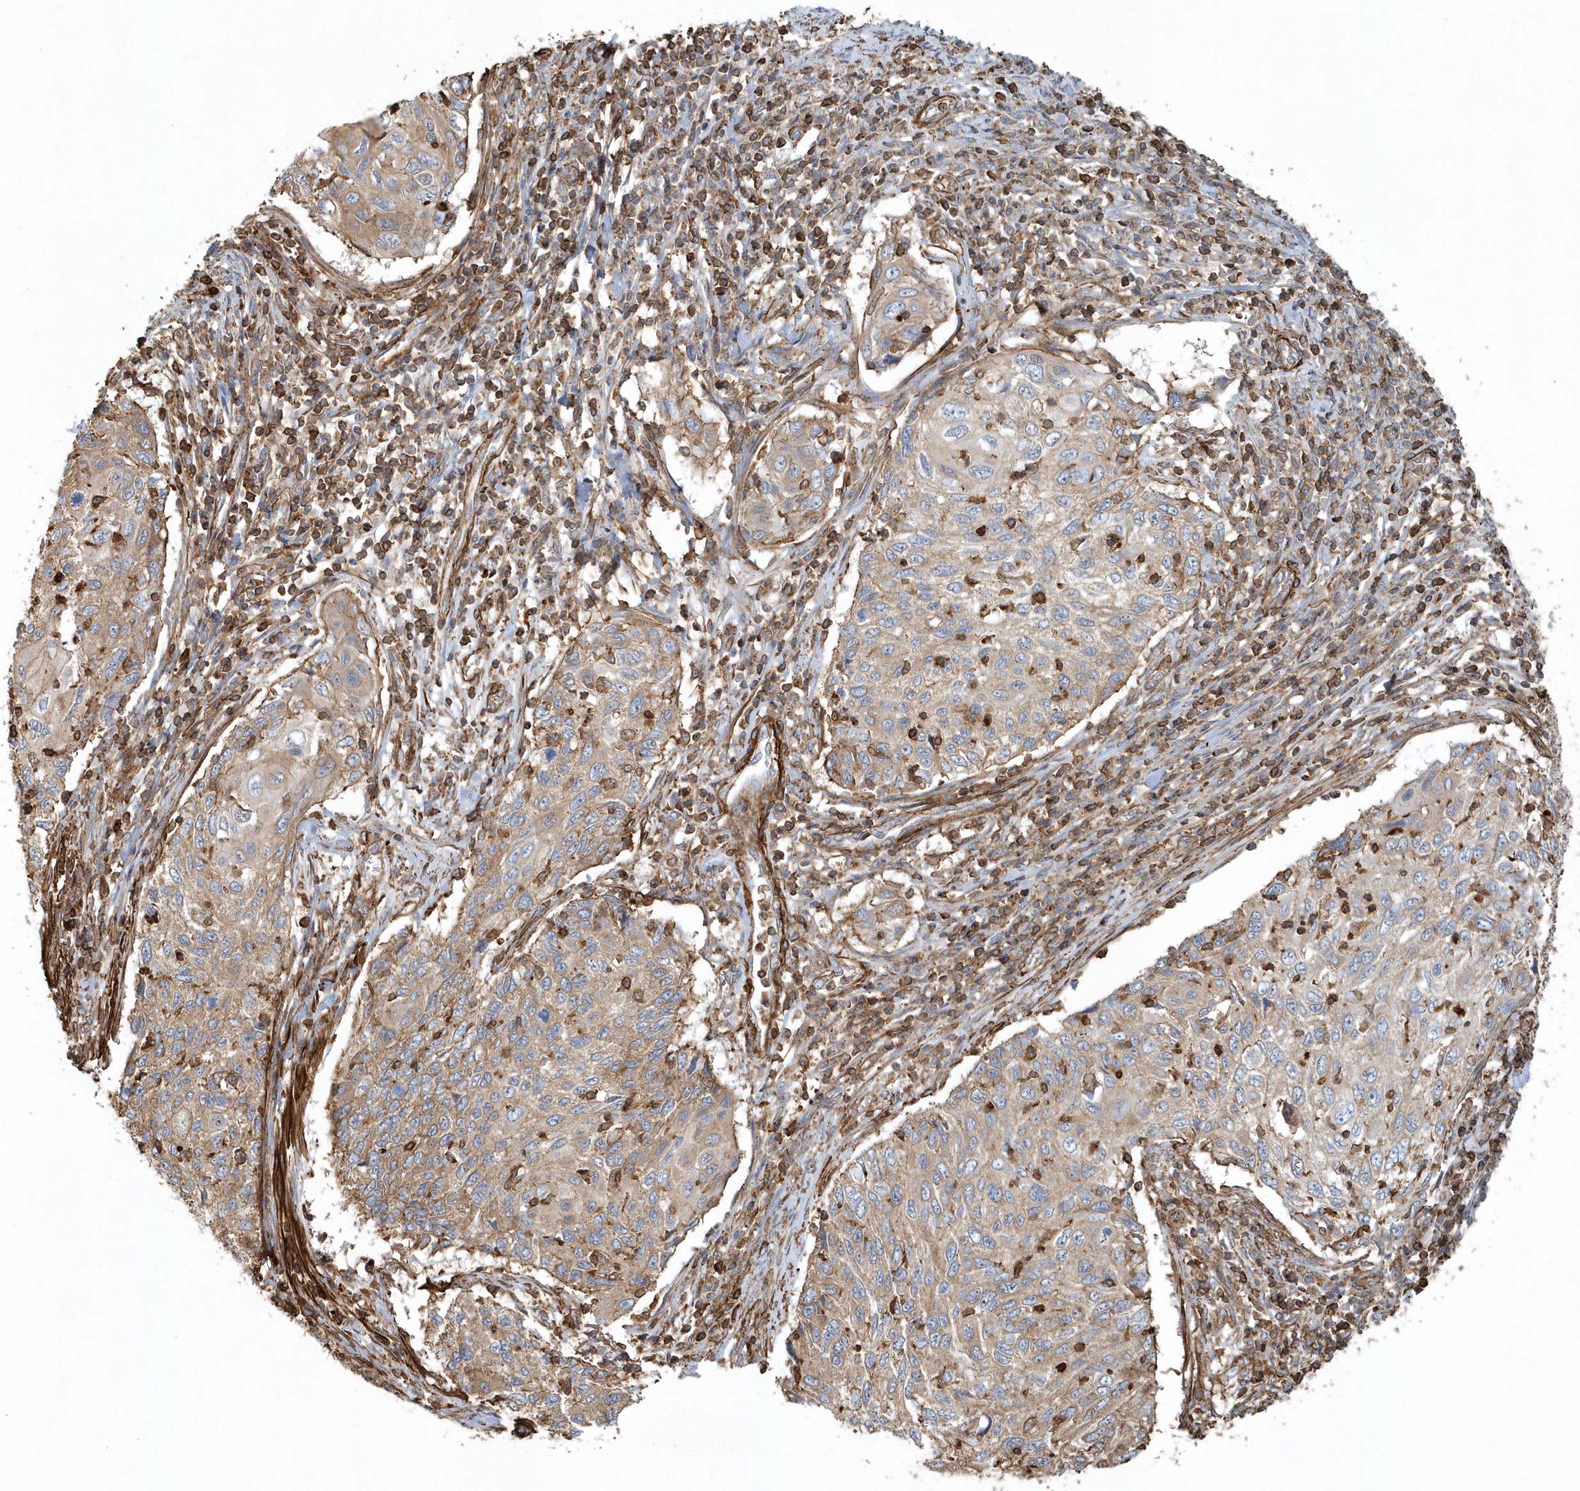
{"staining": {"intensity": "weak", "quantity": ">75%", "location": "cytoplasmic/membranous"}, "tissue": "cervical cancer", "cell_type": "Tumor cells", "image_type": "cancer", "snomed": [{"axis": "morphology", "description": "Squamous cell carcinoma, NOS"}, {"axis": "topography", "description": "Cervix"}], "caption": "The micrograph displays staining of cervical squamous cell carcinoma, revealing weak cytoplasmic/membranous protein staining (brown color) within tumor cells.", "gene": "MMUT", "patient": {"sex": "female", "age": 70}}